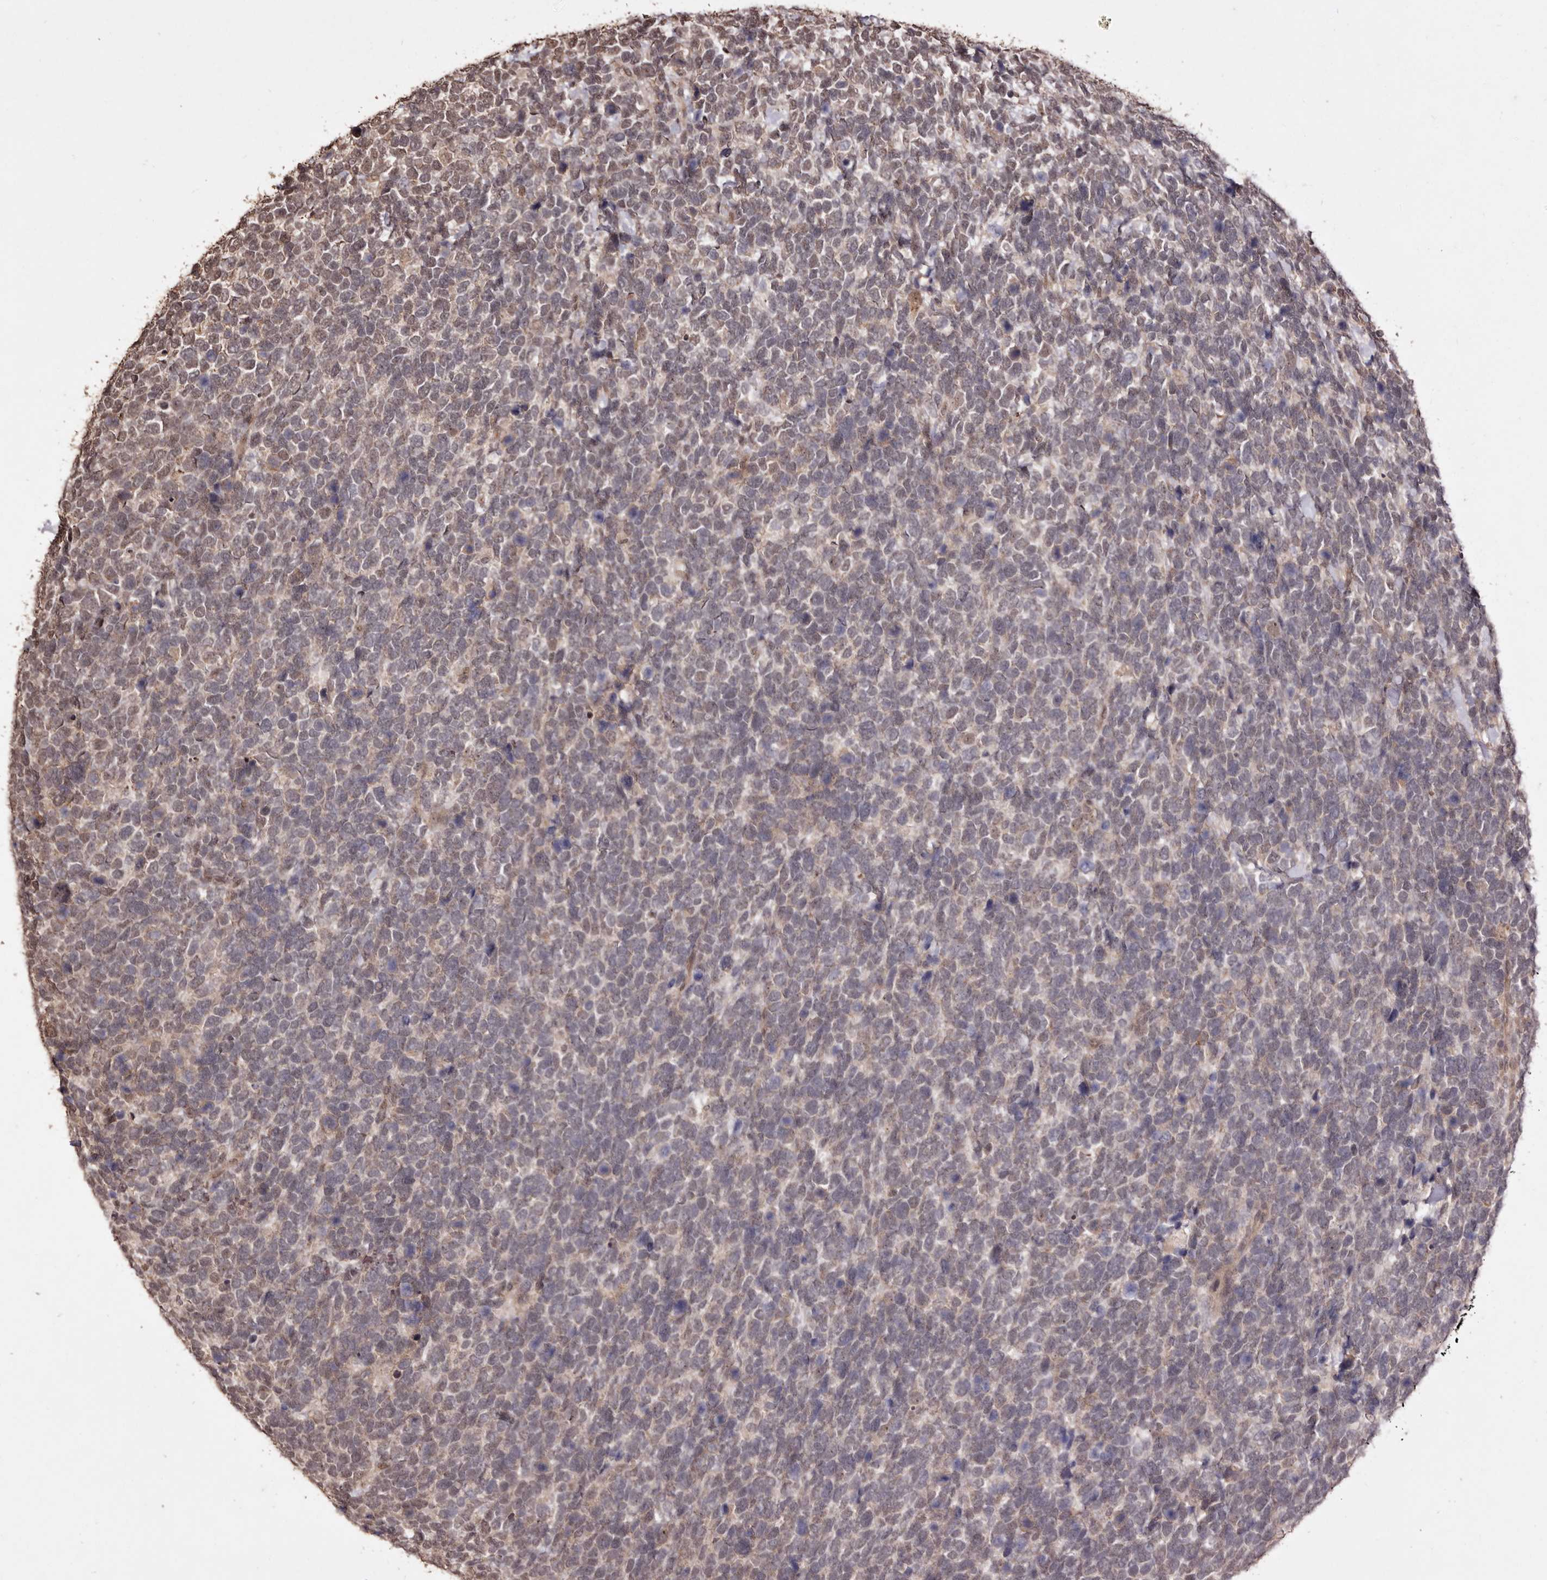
{"staining": {"intensity": "moderate", "quantity": ">75%", "location": "cytoplasmic/membranous,nuclear"}, "tissue": "urothelial cancer", "cell_type": "Tumor cells", "image_type": "cancer", "snomed": [{"axis": "morphology", "description": "Urothelial carcinoma, High grade"}, {"axis": "topography", "description": "Urinary bladder"}], "caption": "The photomicrograph exhibits a brown stain indicating the presence of a protein in the cytoplasmic/membranous and nuclear of tumor cells in high-grade urothelial carcinoma.", "gene": "NOTCH1", "patient": {"sex": "female", "age": 80}}